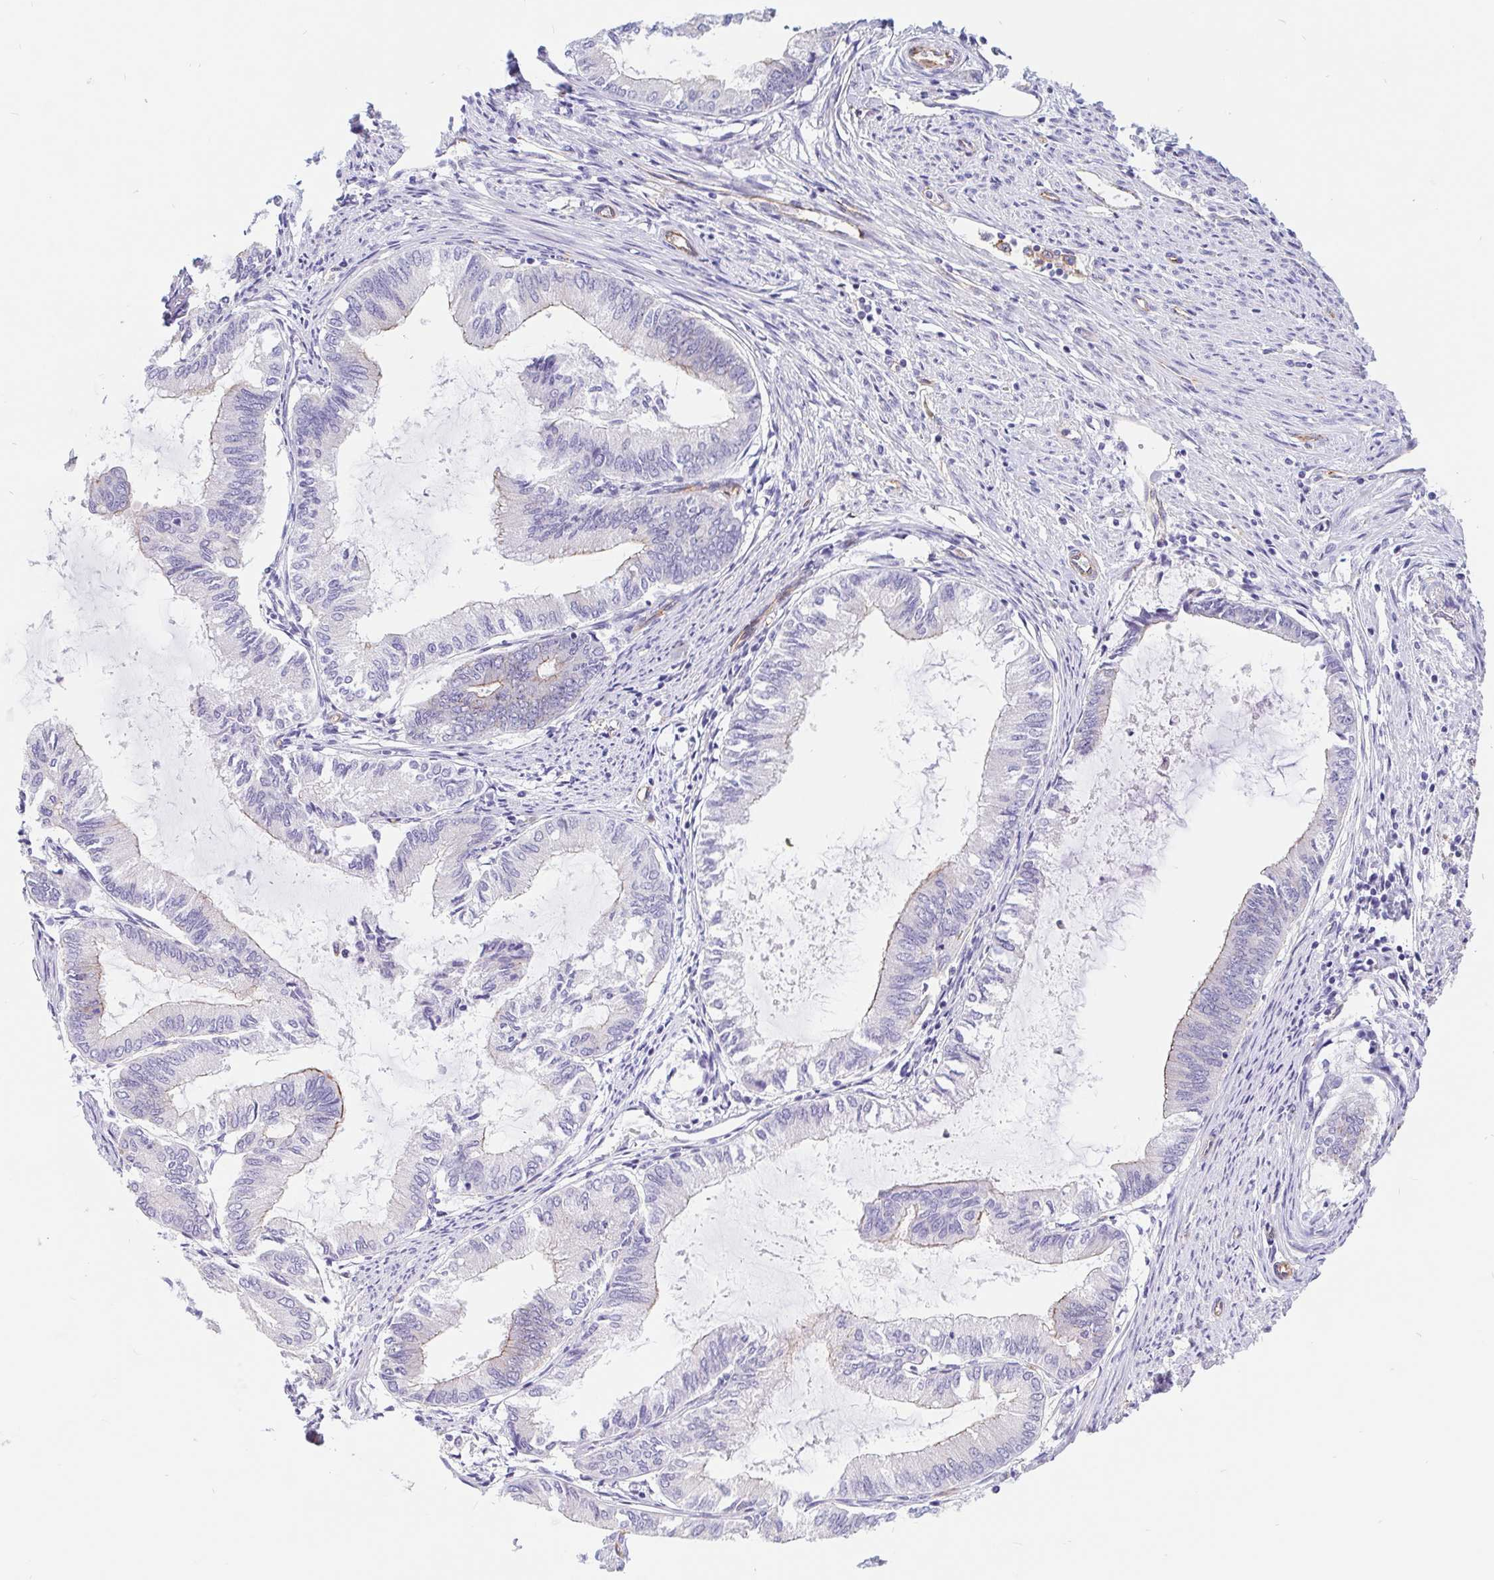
{"staining": {"intensity": "weak", "quantity": "<25%", "location": "cytoplasmic/membranous"}, "tissue": "endometrial cancer", "cell_type": "Tumor cells", "image_type": "cancer", "snomed": [{"axis": "morphology", "description": "Adenocarcinoma, NOS"}, {"axis": "topography", "description": "Endometrium"}], "caption": "The image demonstrates no staining of tumor cells in endometrial cancer. (IHC, brightfield microscopy, high magnification).", "gene": "LIMCH1", "patient": {"sex": "female", "age": 86}}